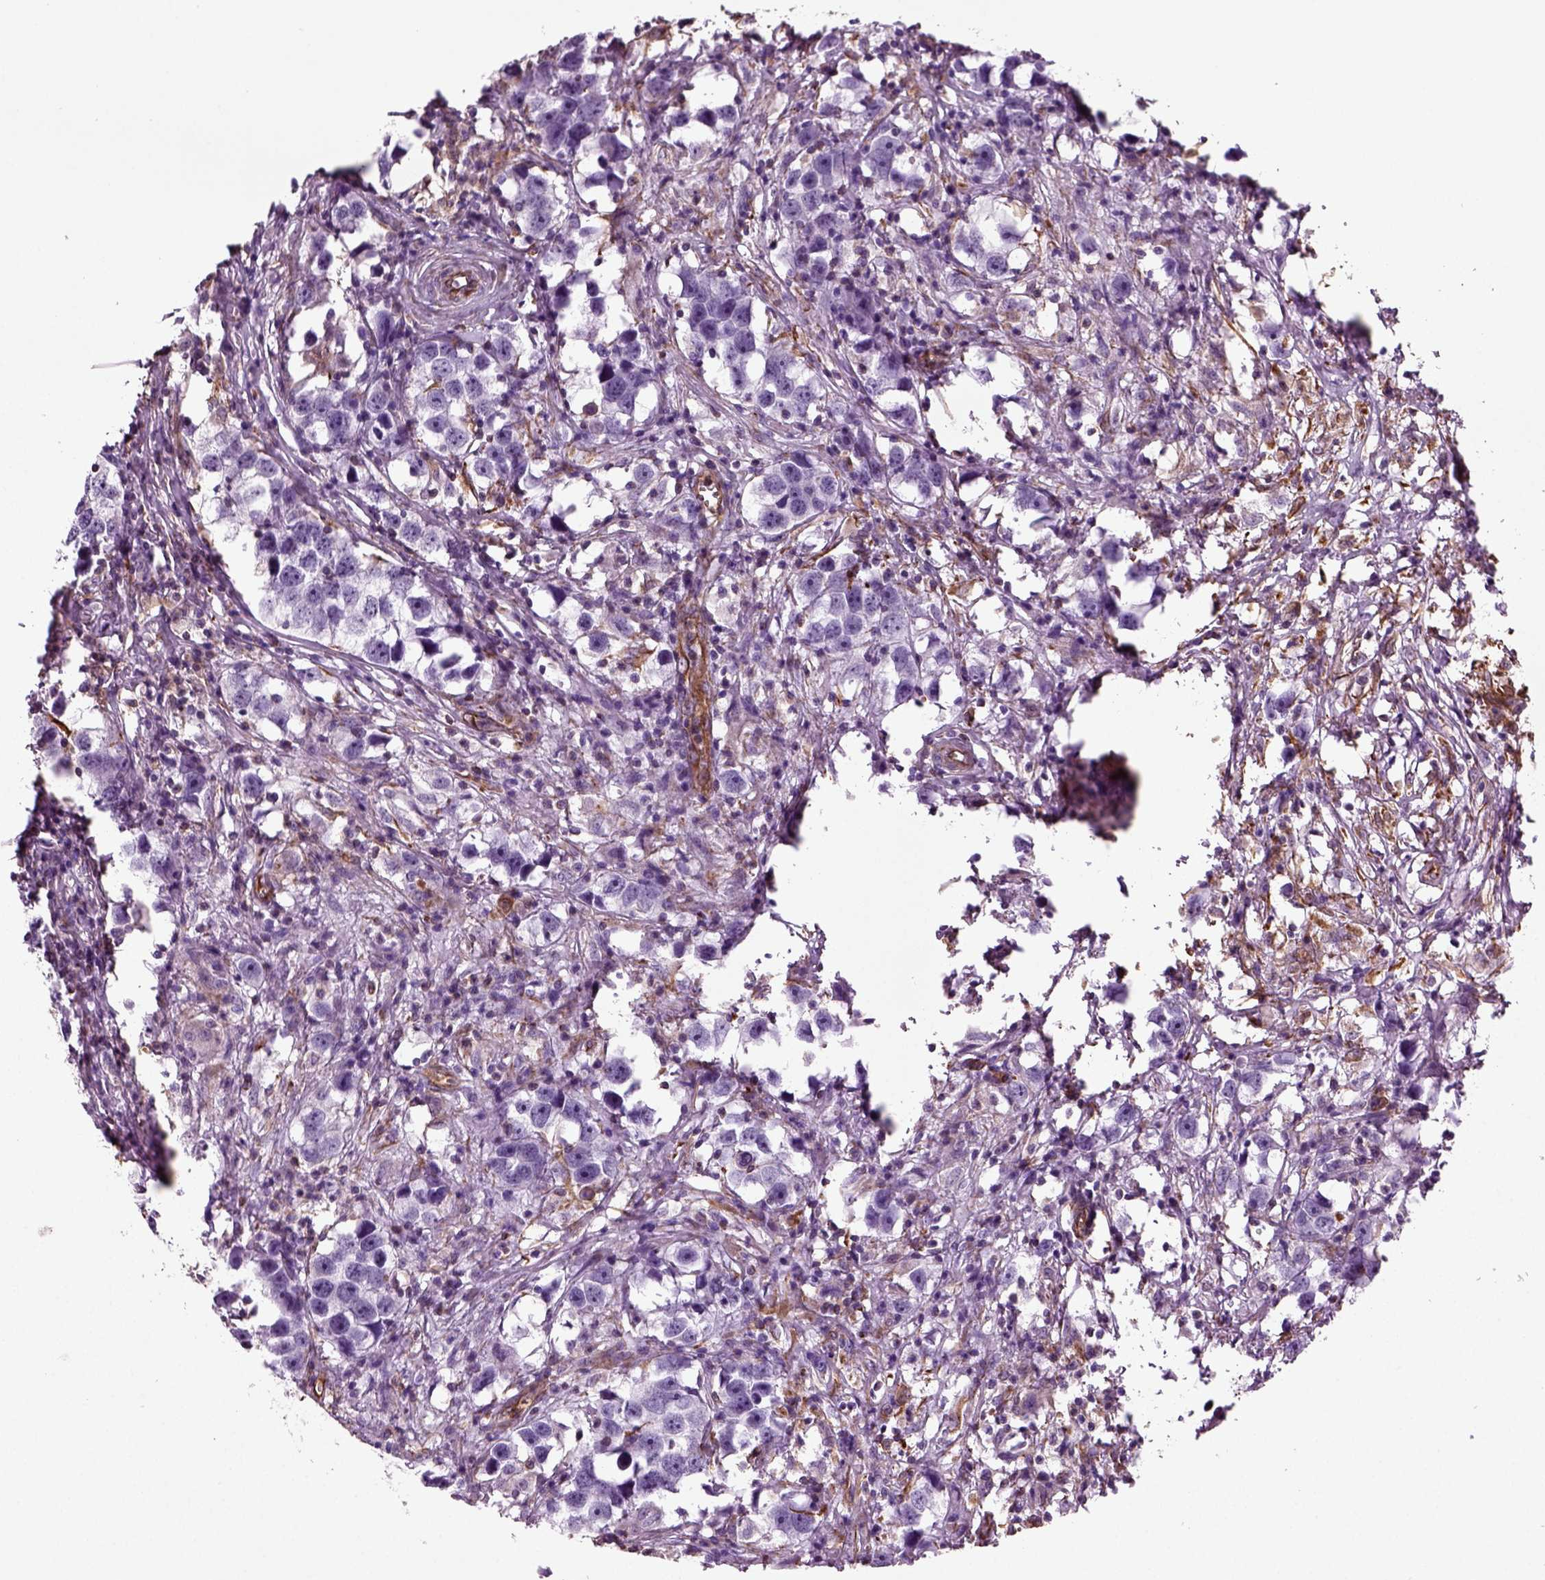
{"staining": {"intensity": "negative", "quantity": "none", "location": "none"}, "tissue": "testis cancer", "cell_type": "Tumor cells", "image_type": "cancer", "snomed": [{"axis": "morphology", "description": "Seminoma, NOS"}, {"axis": "topography", "description": "Testis"}], "caption": "Immunohistochemical staining of human testis cancer demonstrates no significant positivity in tumor cells.", "gene": "ACER3", "patient": {"sex": "male", "age": 49}}